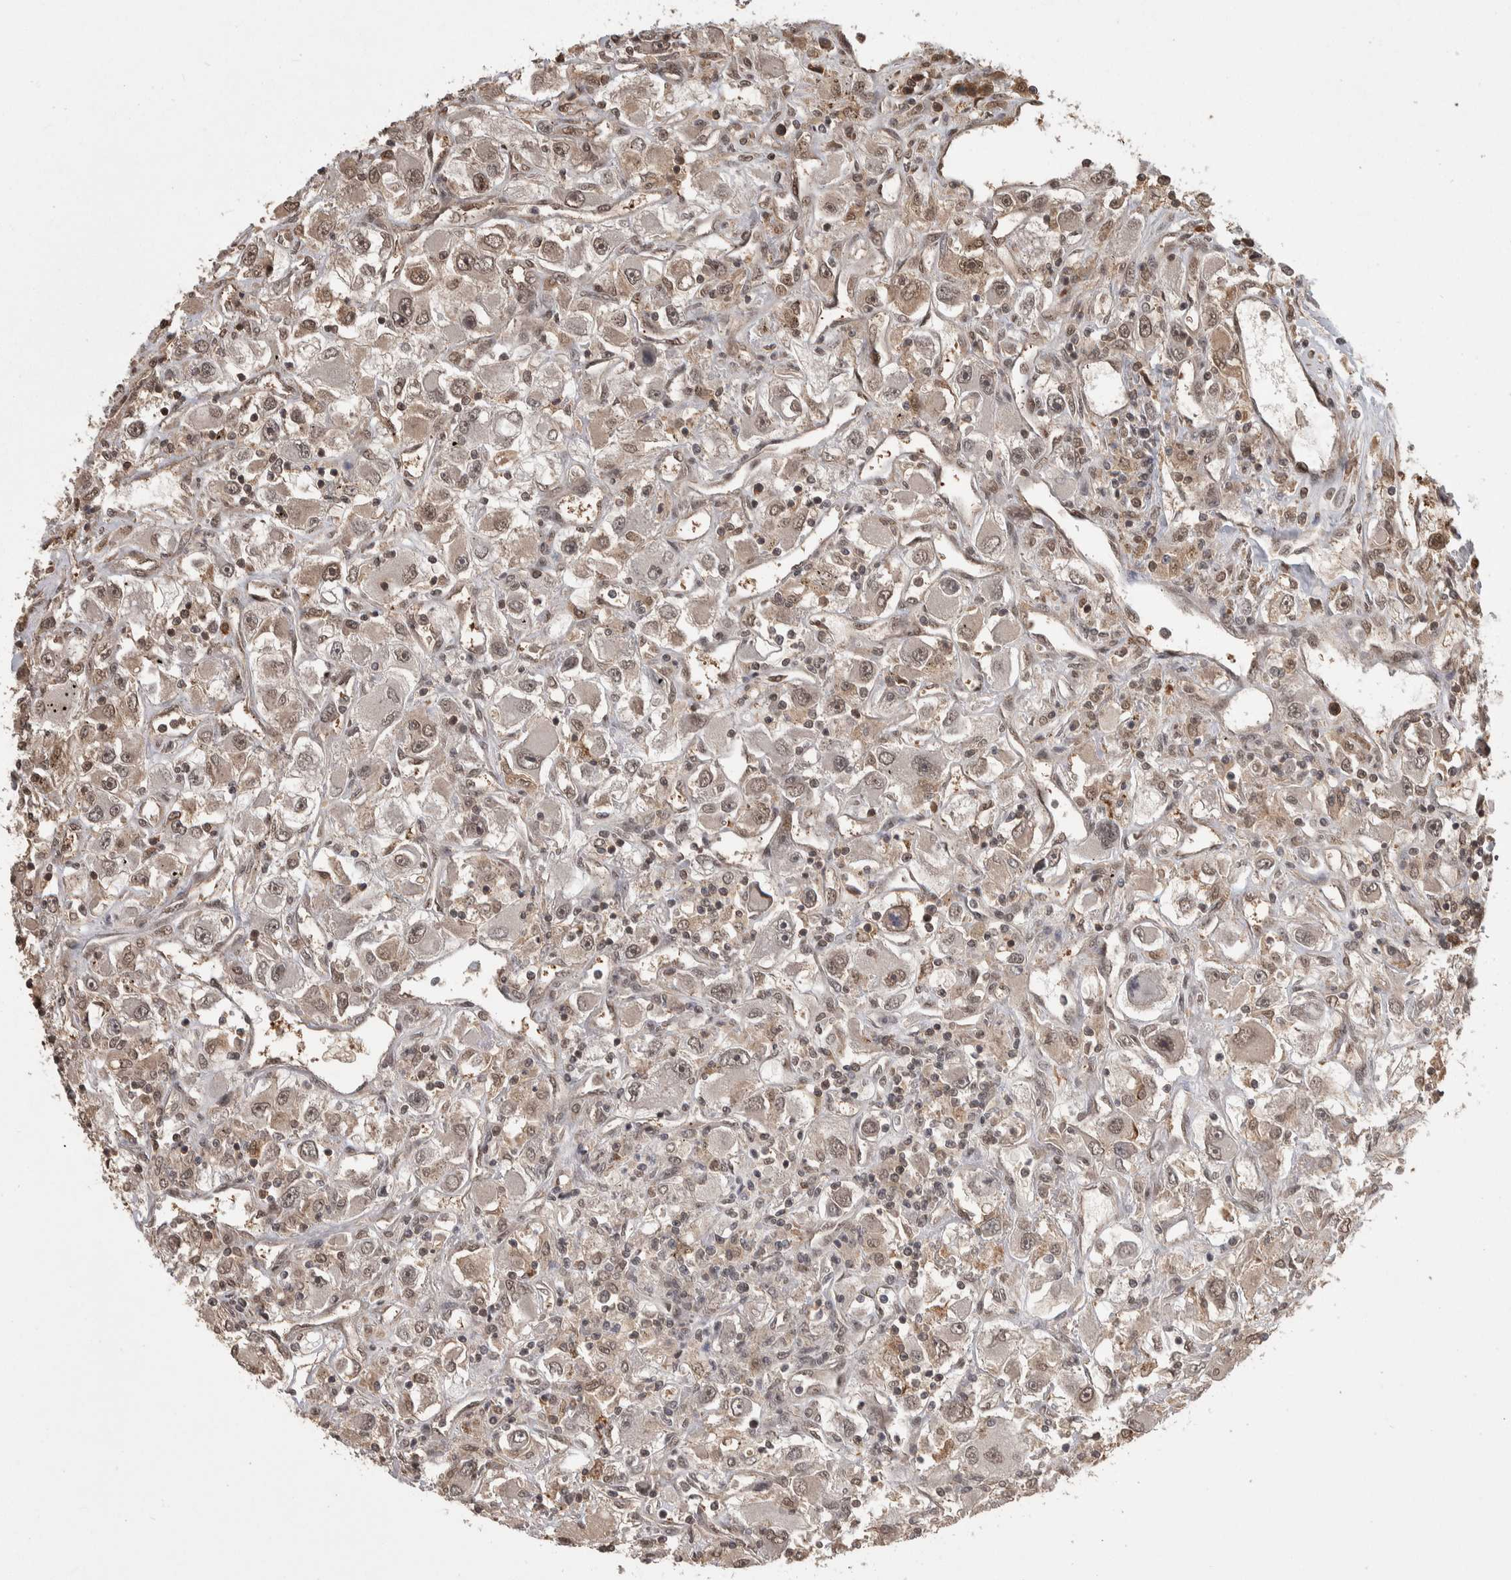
{"staining": {"intensity": "weak", "quantity": ">75%", "location": "nuclear"}, "tissue": "renal cancer", "cell_type": "Tumor cells", "image_type": "cancer", "snomed": [{"axis": "morphology", "description": "Adenocarcinoma, NOS"}, {"axis": "topography", "description": "Kidney"}], "caption": "Immunohistochemical staining of adenocarcinoma (renal) exhibits low levels of weak nuclear expression in approximately >75% of tumor cells. Nuclei are stained in blue.", "gene": "ZNF592", "patient": {"sex": "female", "age": 52}}